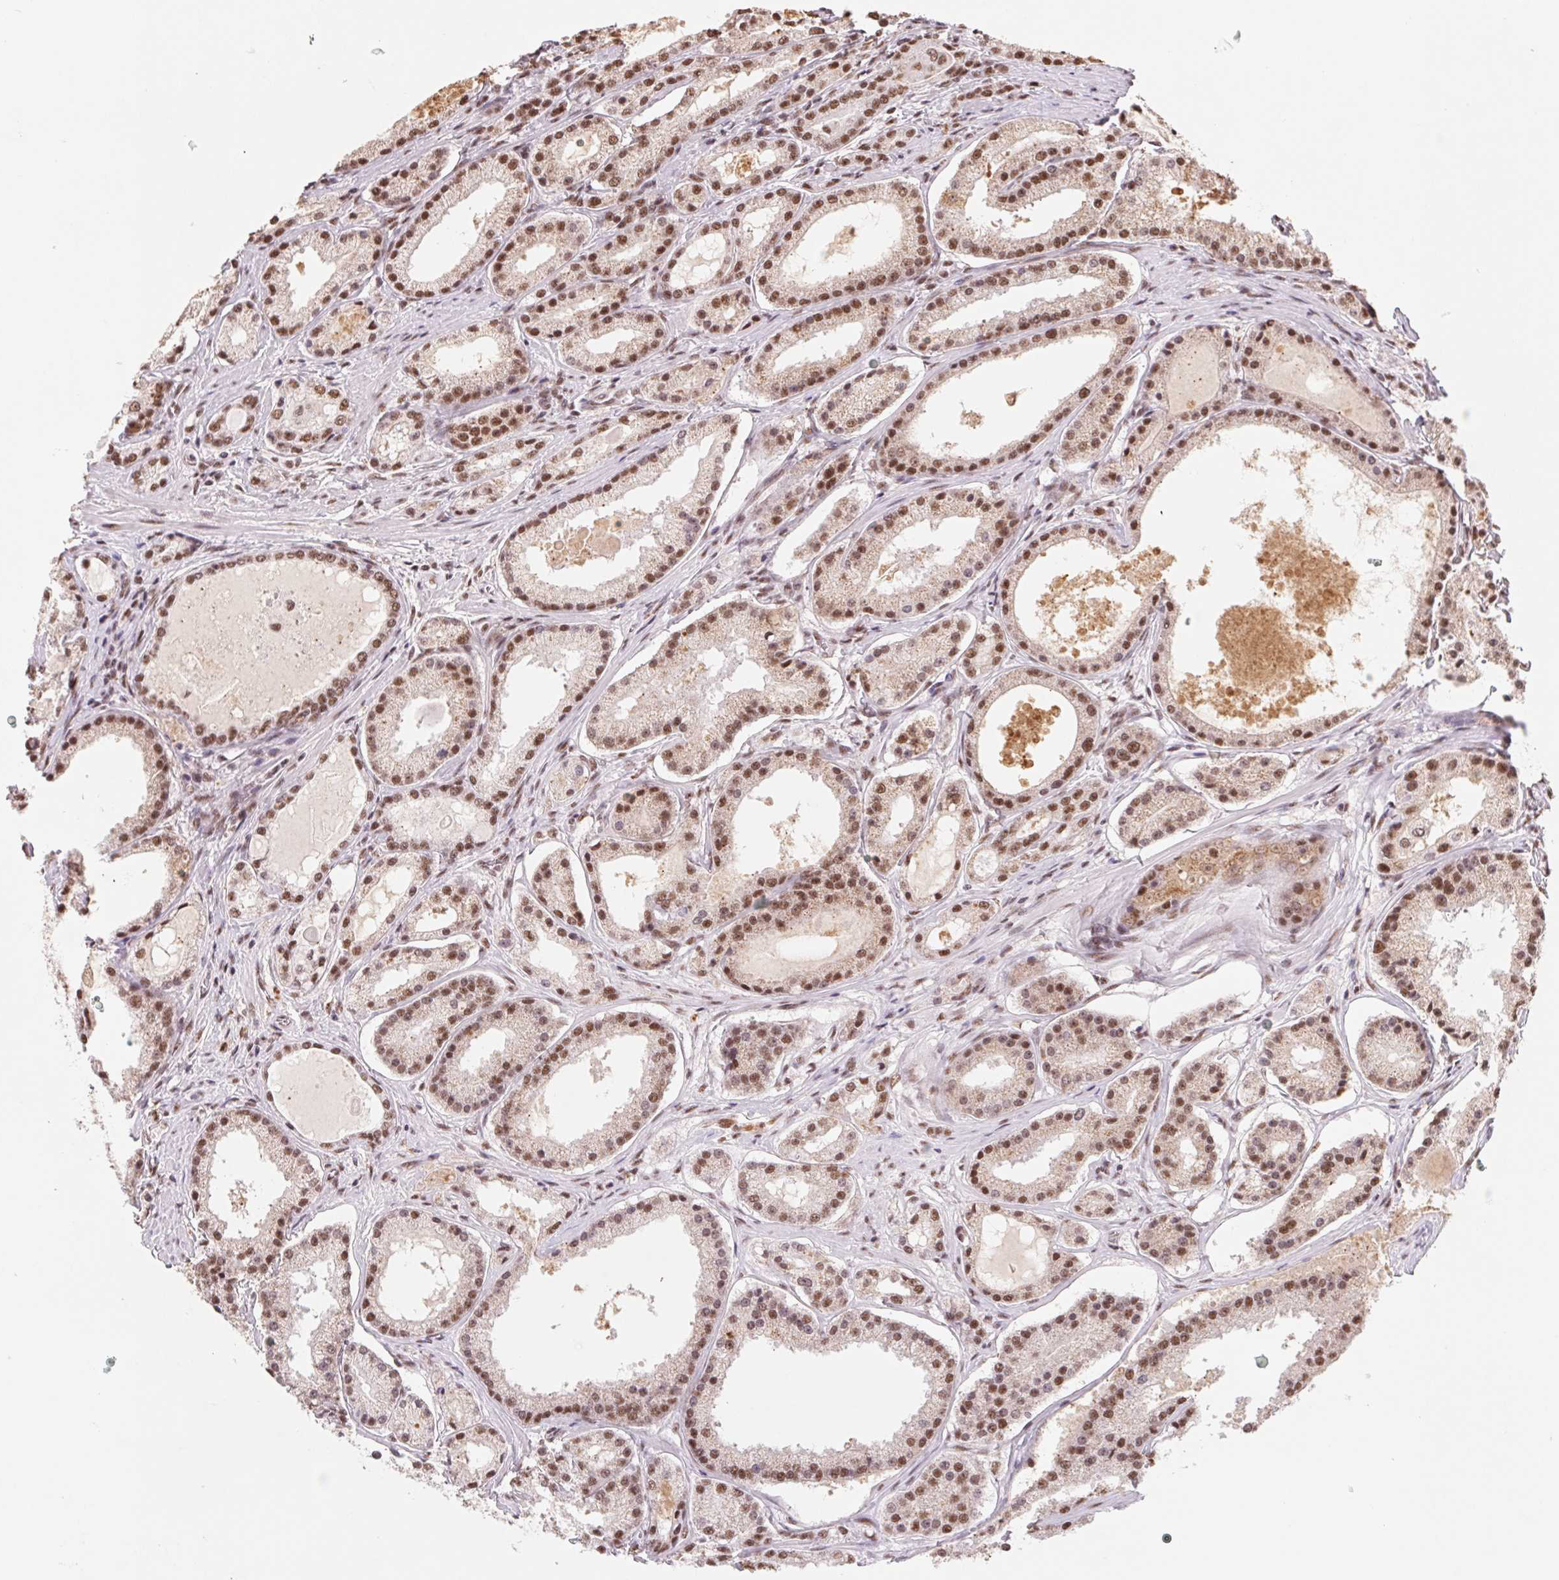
{"staining": {"intensity": "moderate", "quantity": ">75%", "location": "nuclear"}, "tissue": "prostate cancer", "cell_type": "Tumor cells", "image_type": "cancer", "snomed": [{"axis": "morphology", "description": "Adenocarcinoma, Low grade"}, {"axis": "topography", "description": "Prostate"}], "caption": "A medium amount of moderate nuclear staining is present in about >75% of tumor cells in prostate adenocarcinoma (low-grade) tissue.", "gene": "SNRPG", "patient": {"sex": "male", "age": 57}}